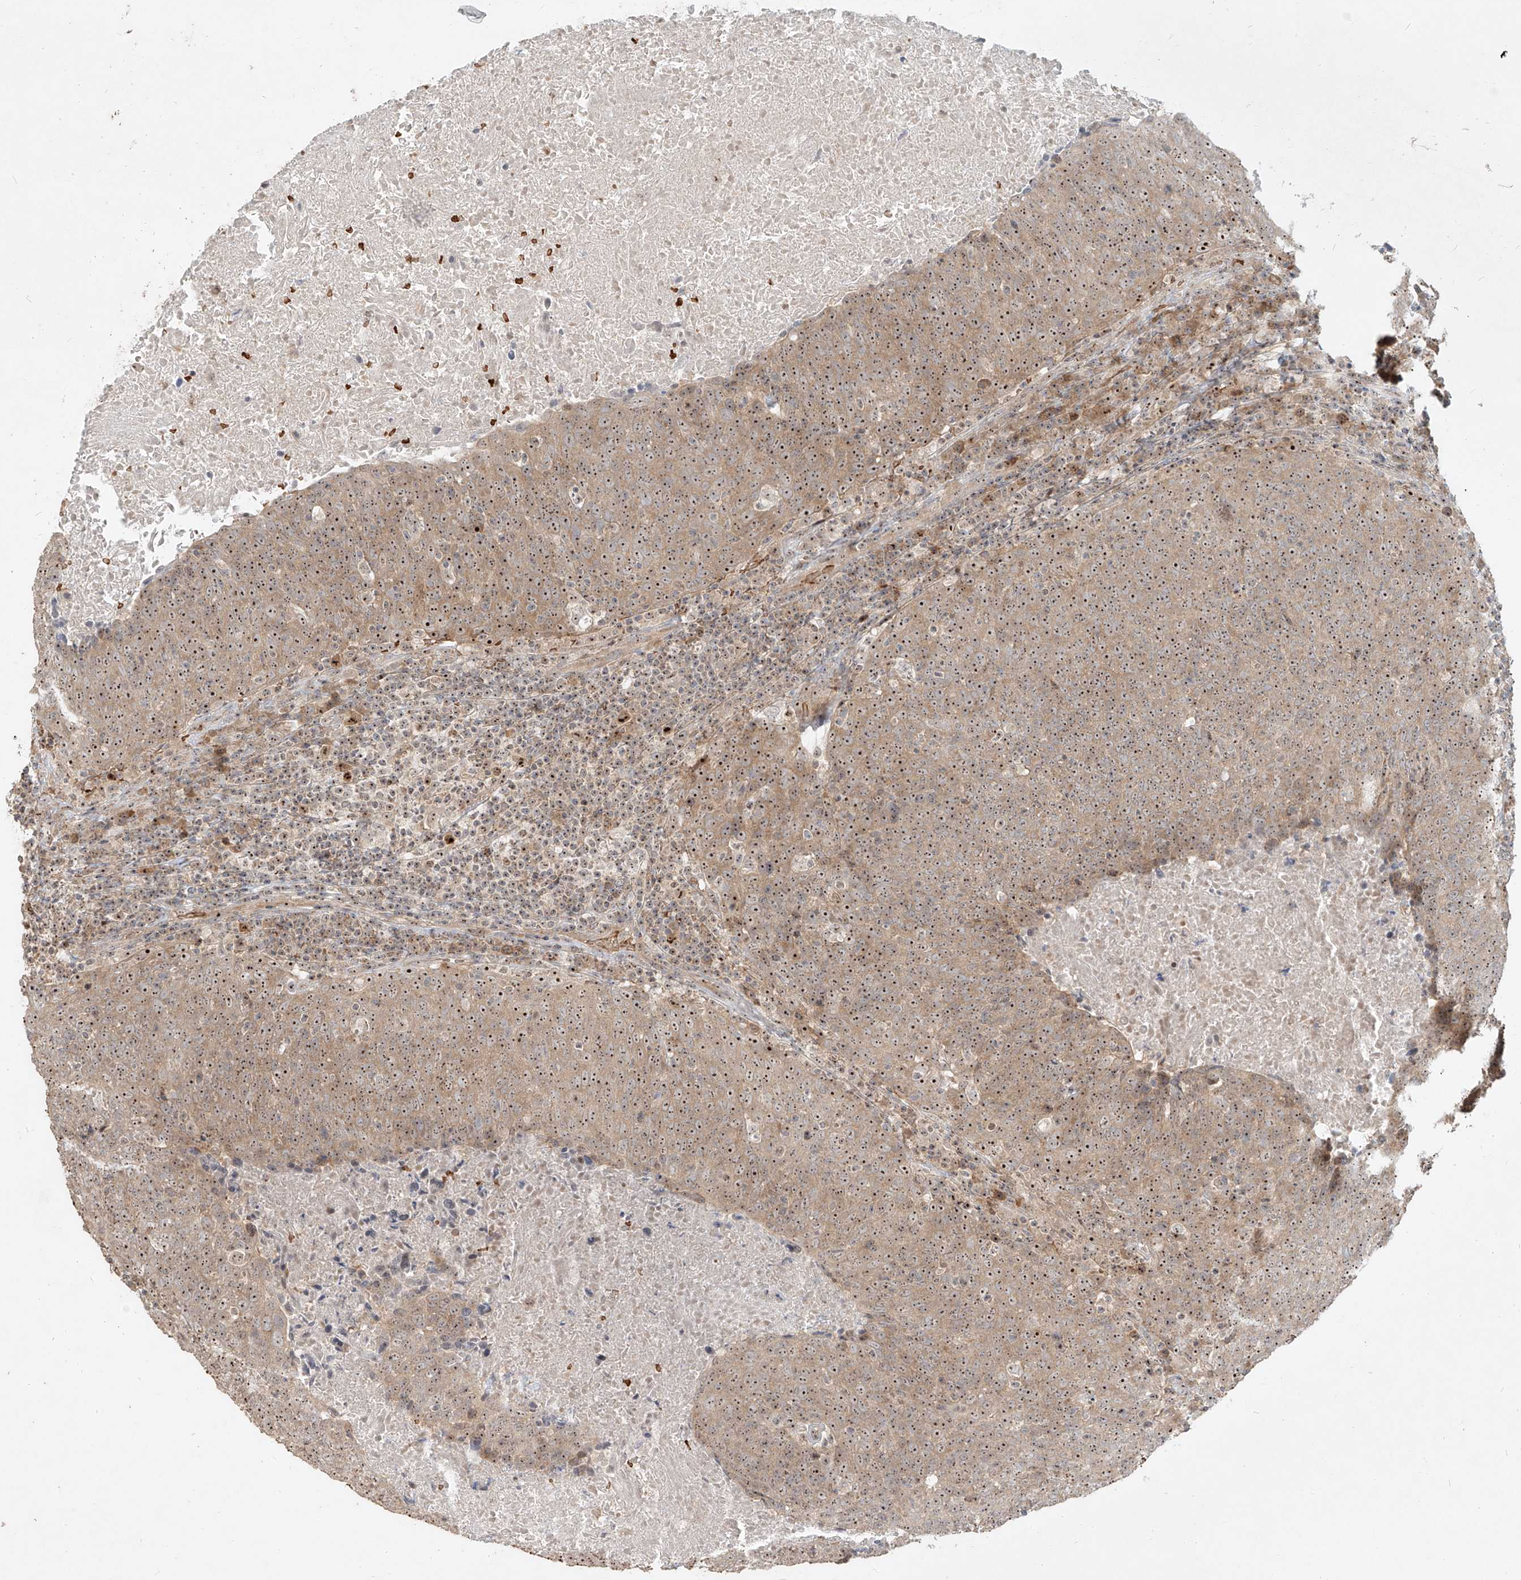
{"staining": {"intensity": "moderate", "quantity": ">75%", "location": "cytoplasmic/membranous,nuclear"}, "tissue": "head and neck cancer", "cell_type": "Tumor cells", "image_type": "cancer", "snomed": [{"axis": "morphology", "description": "Squamous cell carcinoma, NOS"}, {"axis": "morphology", "description": "Squamous cell carcinoma, metastatic, NOS"}, {"axis": "topography", "description": "Lymph node"}, {"axis": "topography", "description": "Head-Neck"}], "caption": "The immunohistochemical stain highlights moderate cytoplasmic/membranous and nuclear expression in tumor cells of head and neck cancer tissue.", "gene": "BYSL", "patient": {"sex": "male", "age": 62}}